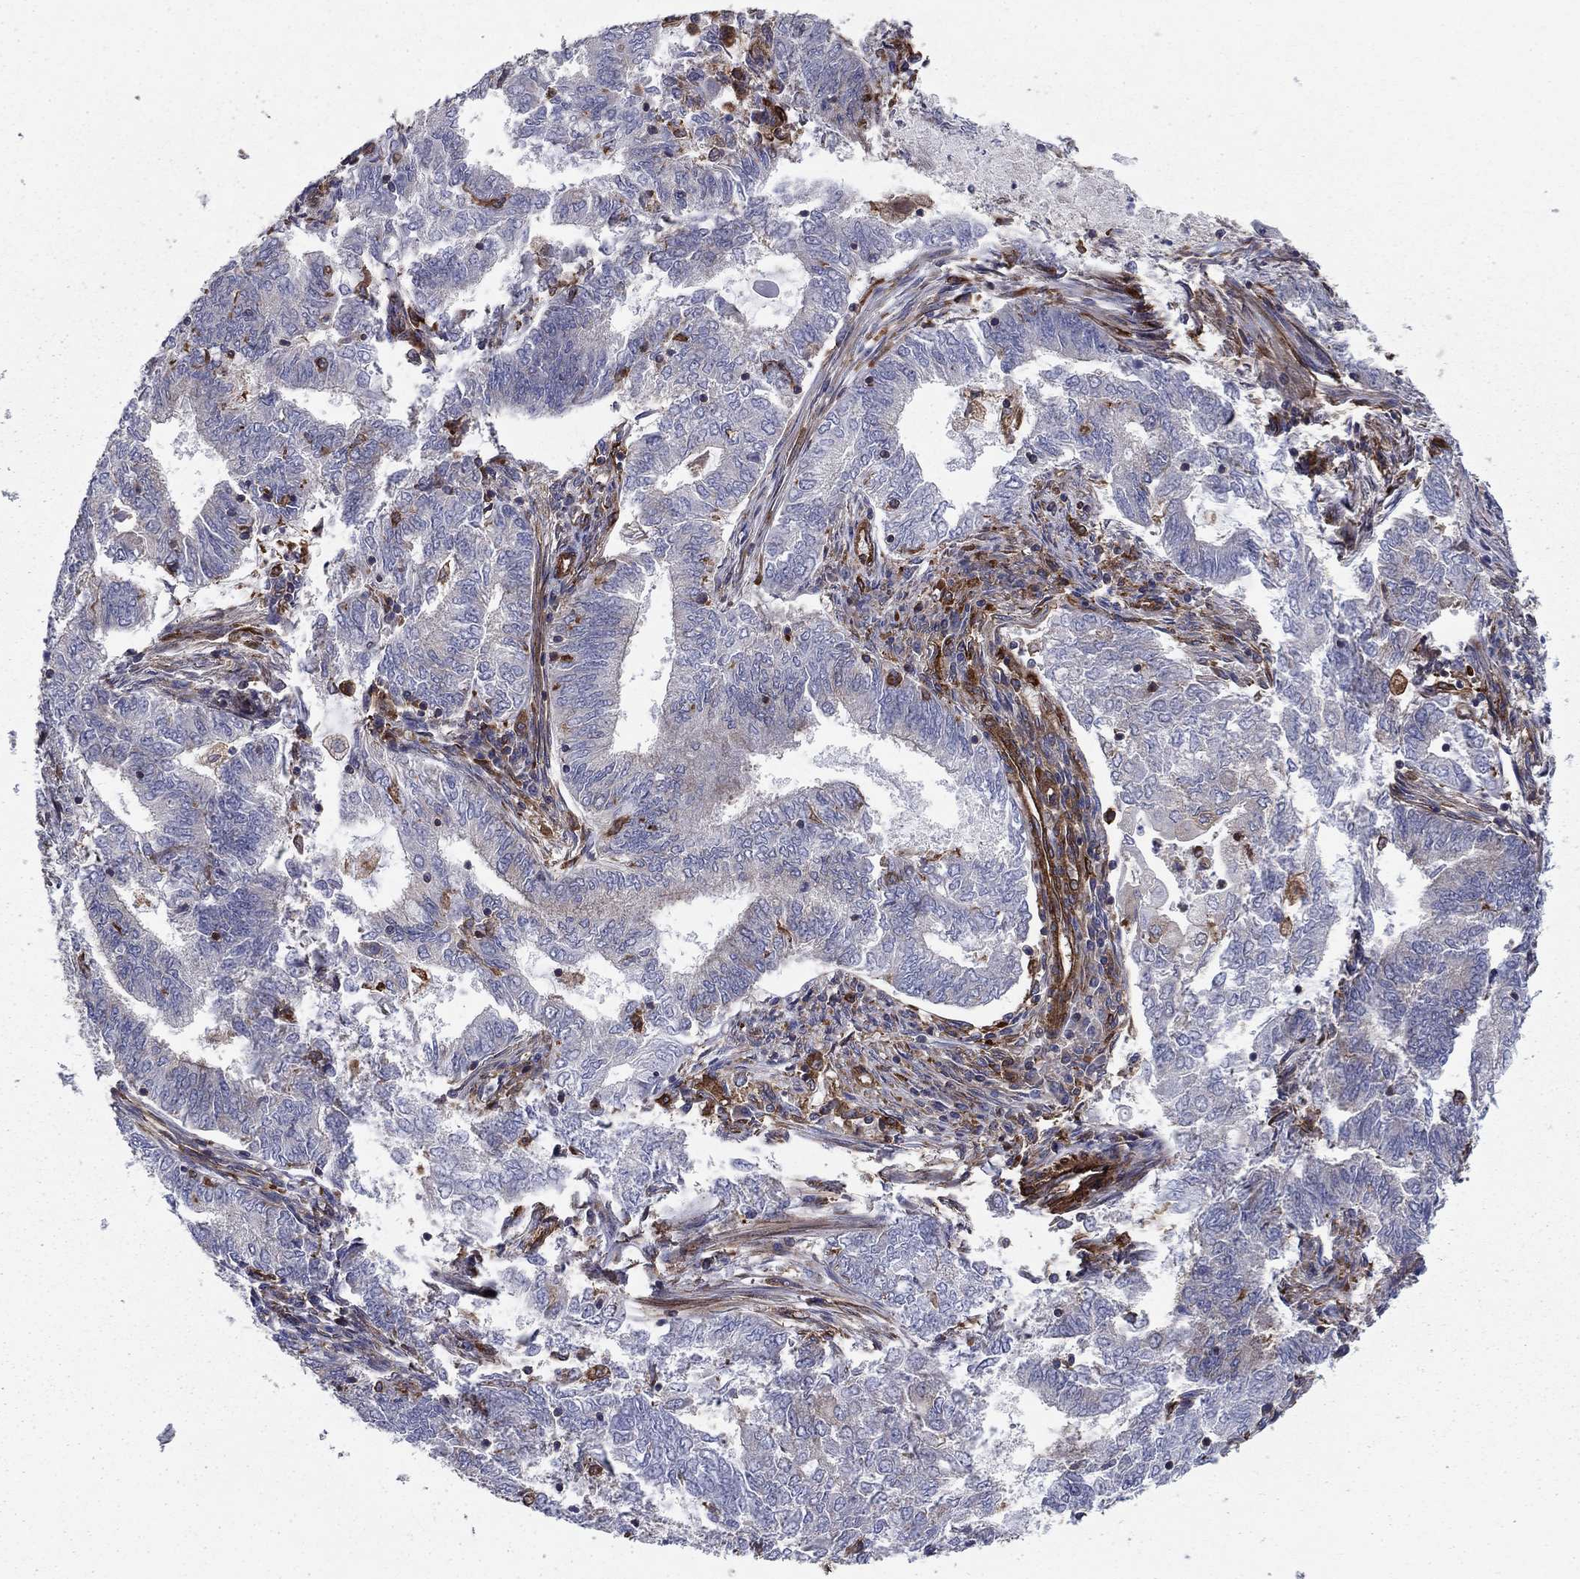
{"staining": {"intensity": "negative", "quantity": "none", "location": "none"}, "tissue": "endometrial cancer", "cell_type": "Tumor cells", "image_type": "cancer", "snomed": [{"axis": "morphology", "description": "Adenocarcinoma, NOS"}, {"axis": "topography", "description": "Endometrium"}], "caption": "The image exhibits no staining of tumor cells in endometrial cancer (adenocarcinoma).", "gene": "EHBP1L1", "patient": {"sex": "female", "age": 62}}